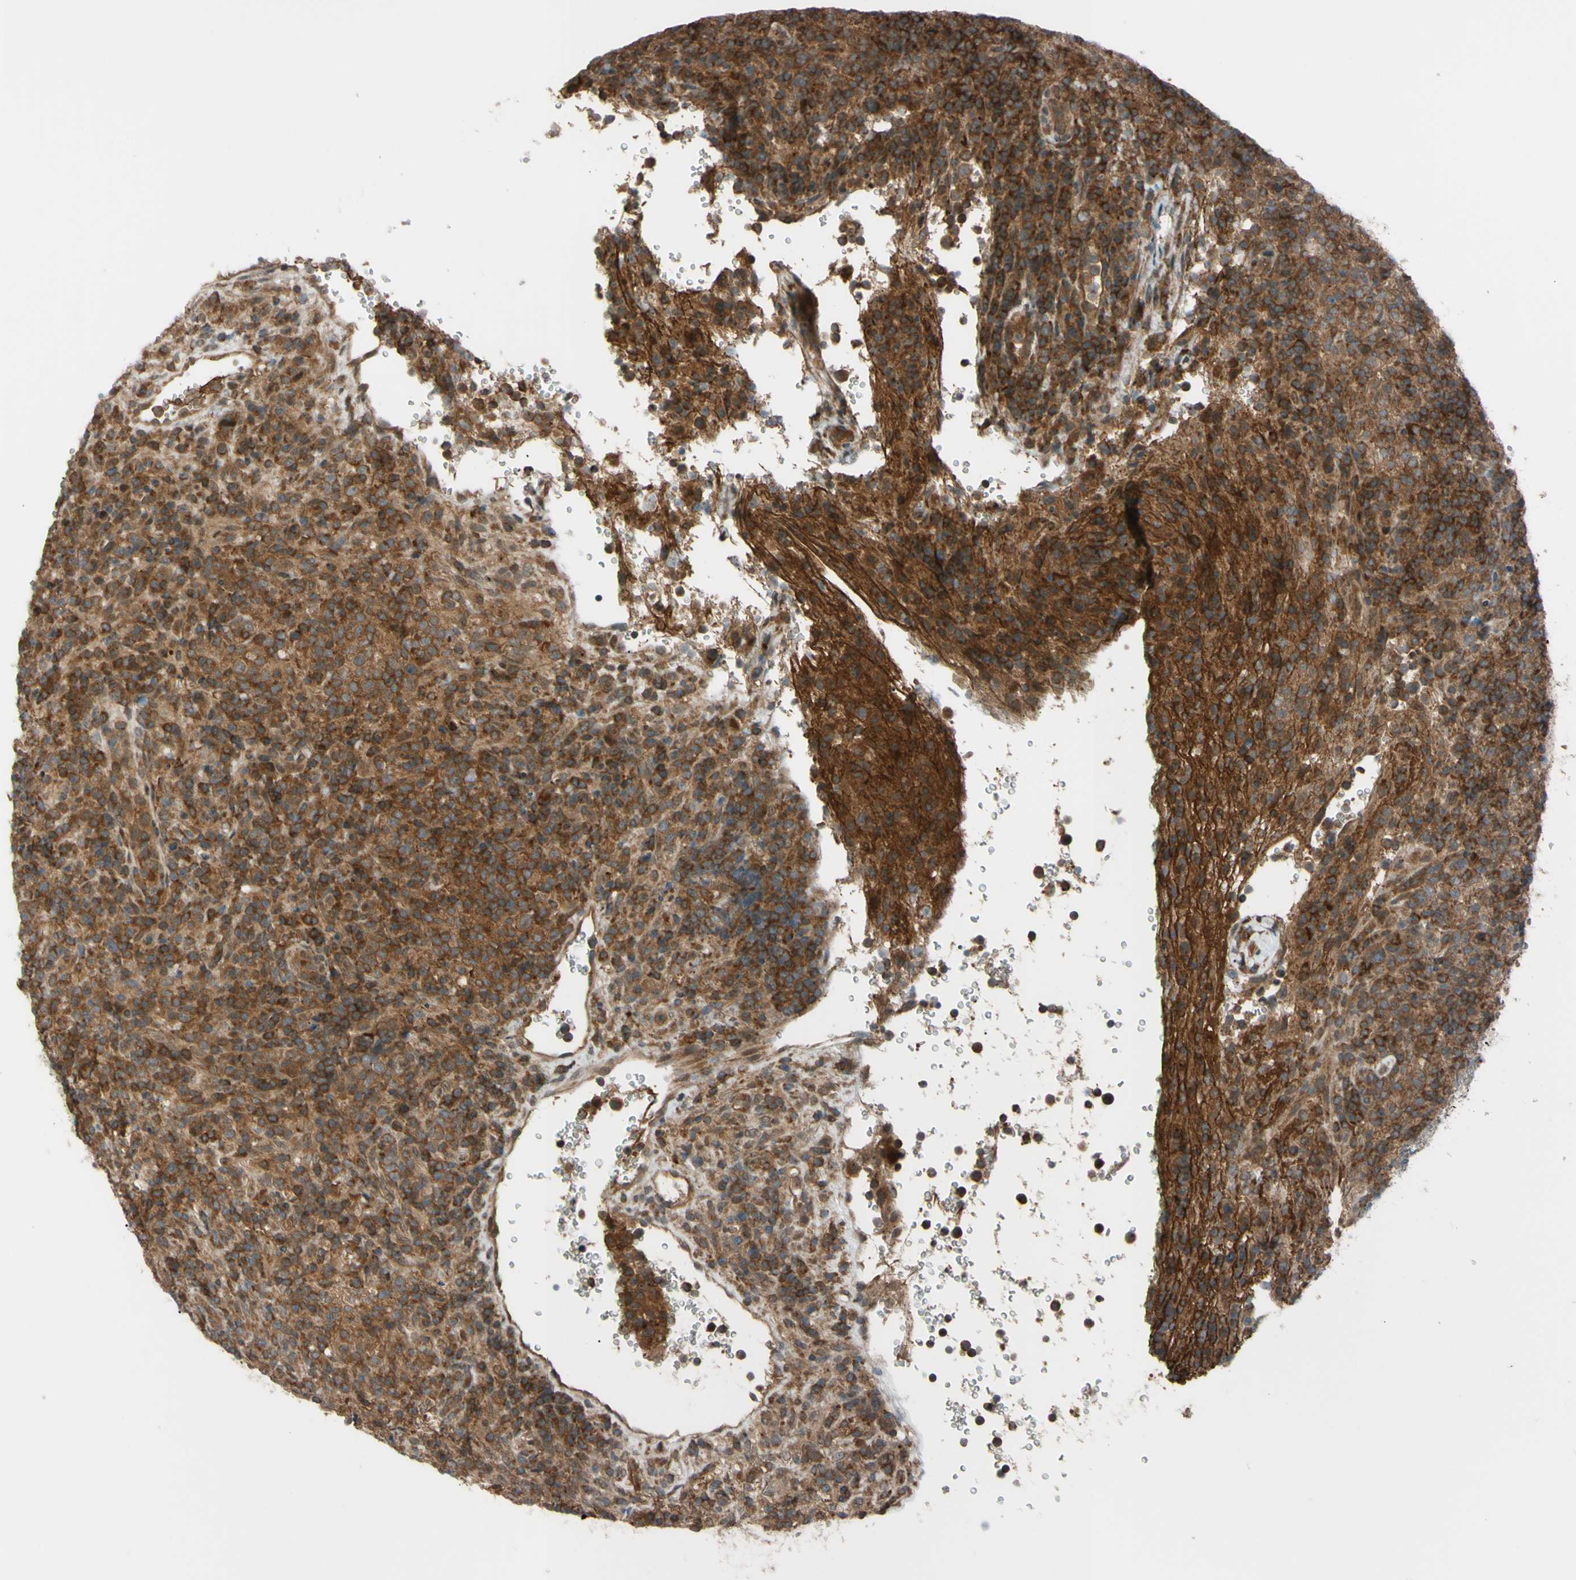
{"staining": {"intensity": "strong", "quantity": "25%-75%", "location": "cytoplasmic/membranous"}, "tissue": "lymphoma", "cell_type": "Tumor cells", "image_type": "cancer", "snomed": [{"axis": "morphology", "description": "Malignant lymphoma, non-Hodgkin's type, High grade"}, {"axis": "topography", "description": "Lymph node"}], "caption": "Lymphoma was stained to show a protein in brown. There is high levels of strong cytoplasmic/membranous positivity in about 25%-75% of tumor cells.", "gene": "FLII", "patient": {"sex": "female", "age": 76}}